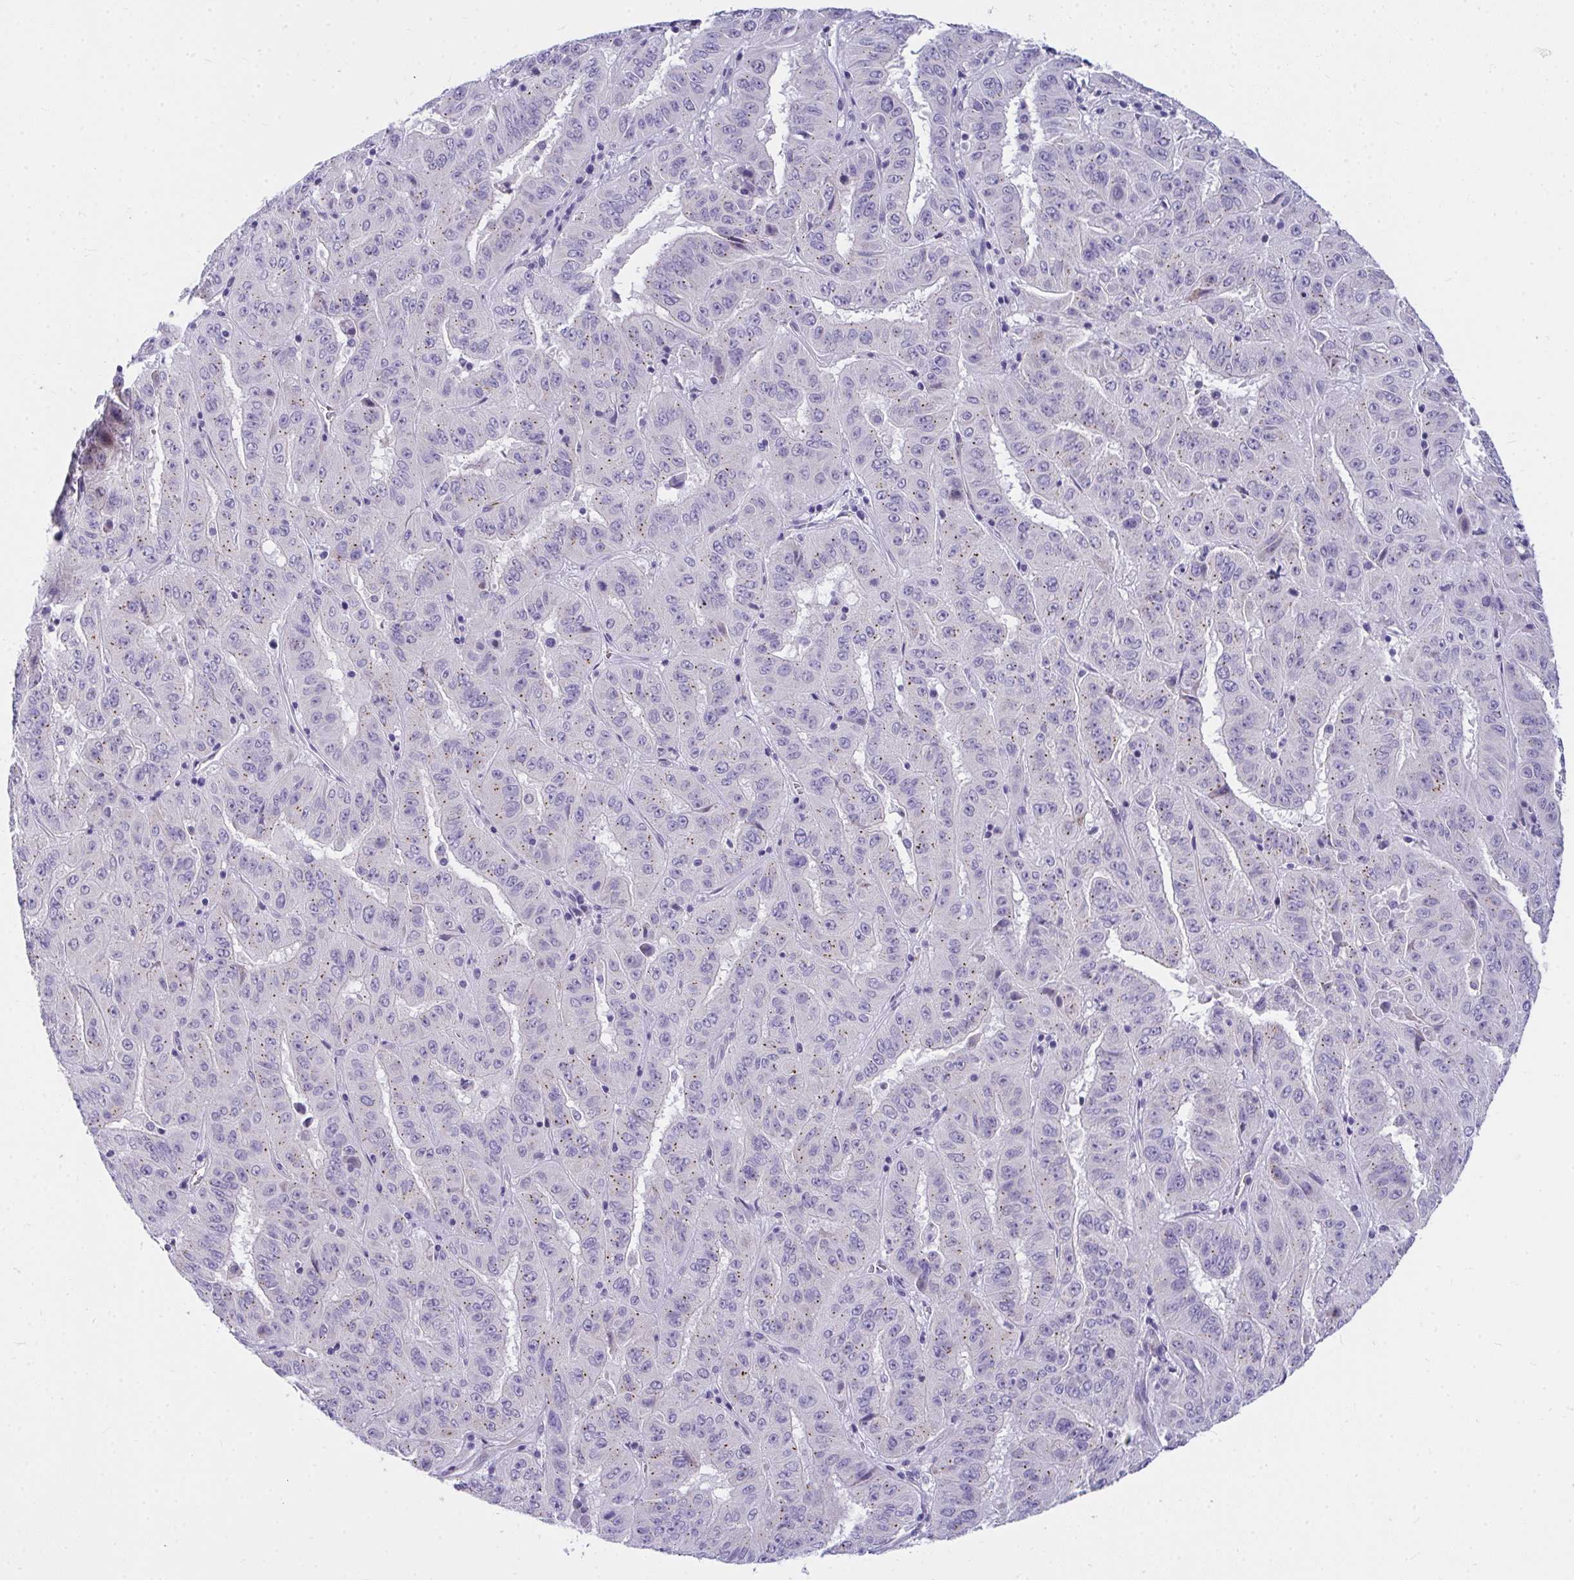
{"staining": {"intensity": "weak", "quantity": "25%-75%", "location": "cytoplasmic/membranous"}, "tissue": "pancreatic cancer", "cell_type": "Tumor cells", "image_type": "cancer", "snomed": [{"axis": "morphology", "description": "Adenocarcinoma, NOS"}, {"axis": "topography", "description": "Pancreas"}], "caption": "Pancreatic cancer stained for a protein (brown) reveals weak cytoplasmic/membranous positive expression in about 25%-75% of tumor cells.", "gene": "TSBP1", "patient": {"sex": "male", "age": 63}}